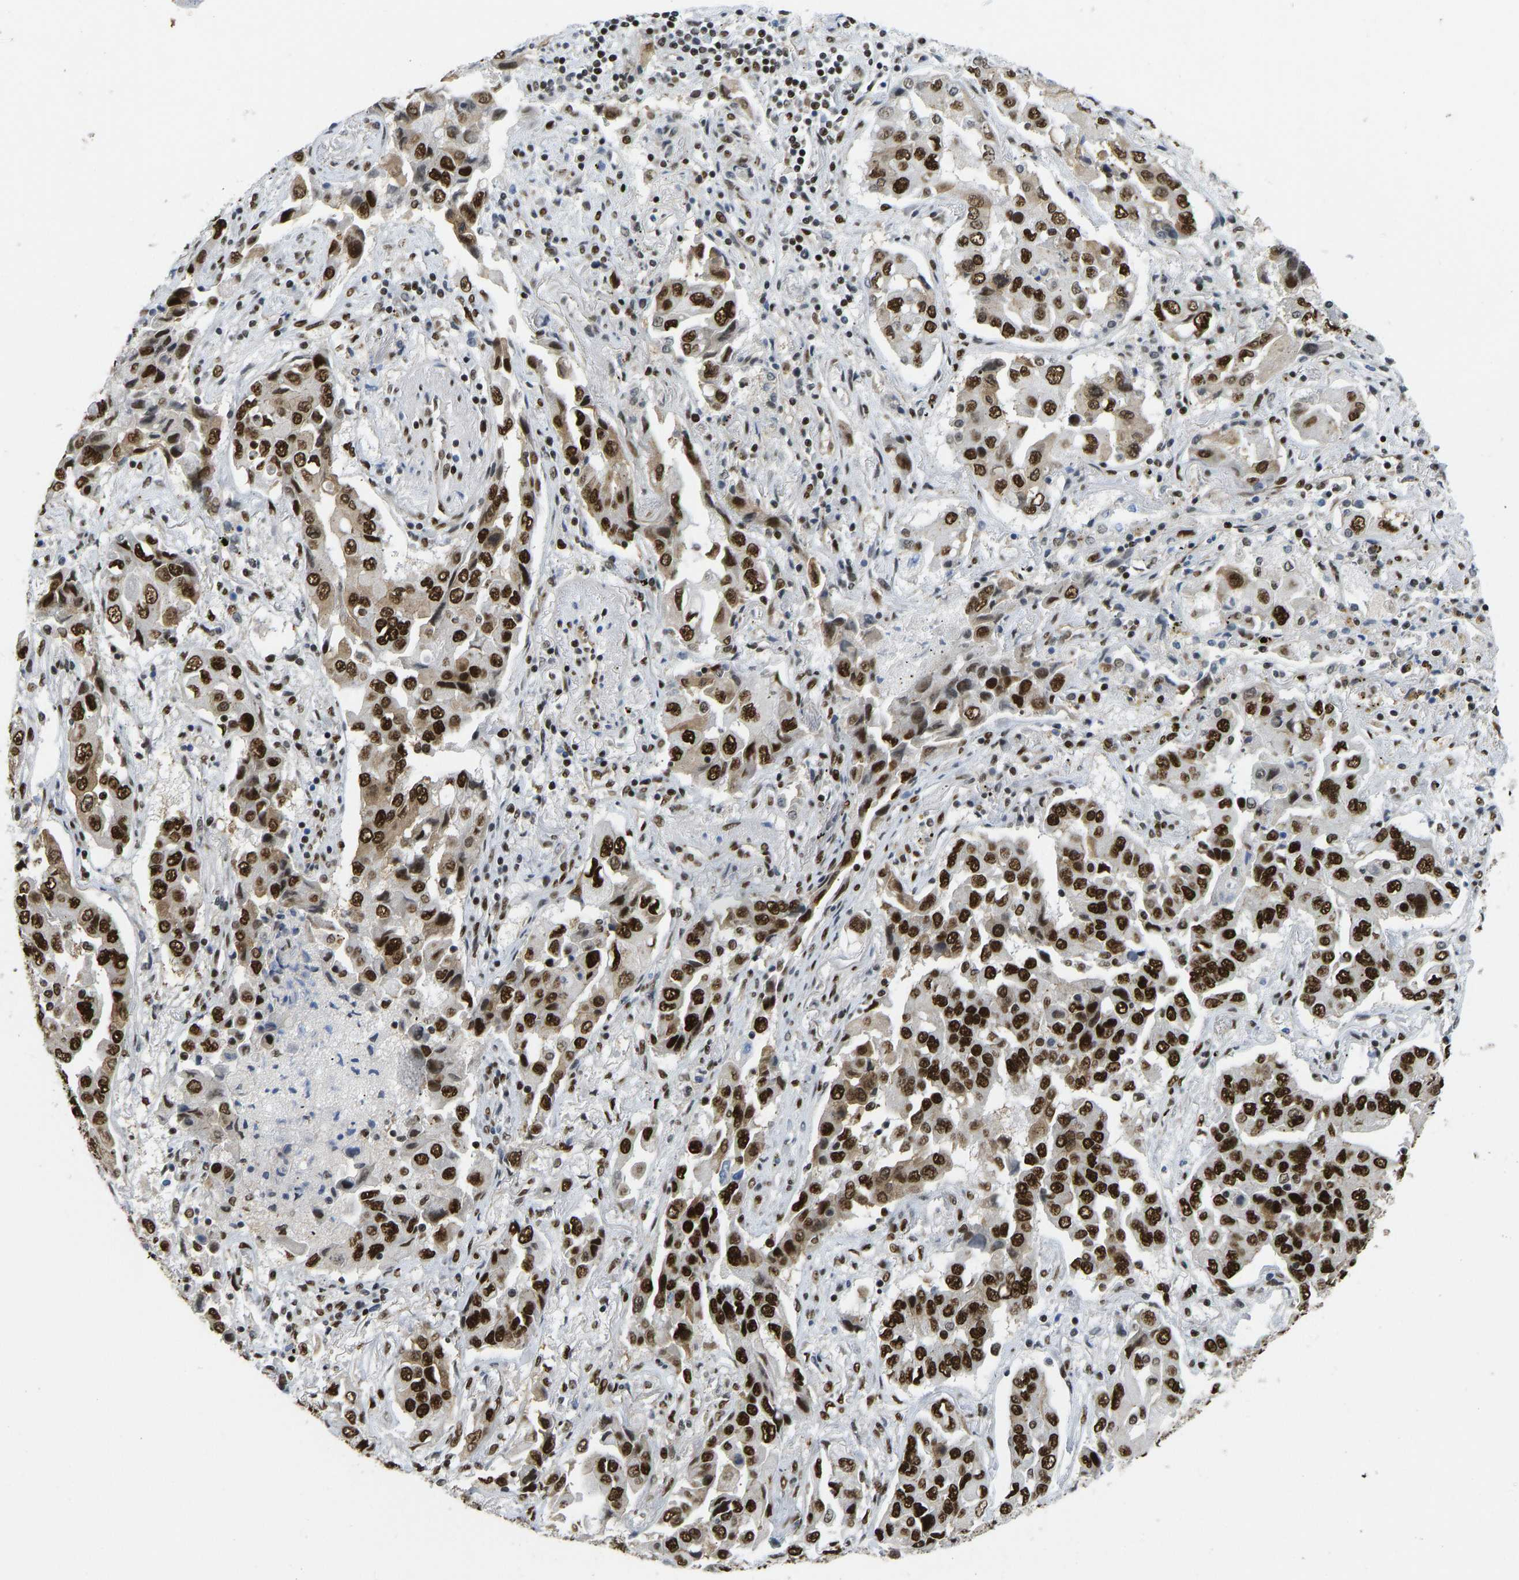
{"staining": {"intensity": "strong", "quantity": ">75%", "location": "nuclear"}, "tissue": "lung cancer", "cell_type": "Tumor cells", "image_type": "cancer", "snomed": [{"axis": "morphology", "description": "Adenocarcinoma, NOS"}, {"axis": "topography", "description": "Lung"}], "caption": "Tumor cells display high levels of strong nuclear expression in about >75% of cells in human lung adenocarcinoma. (IHC, brightfield microscopy, high magnification).", "gene": "FOXK1", "patient": {"sex": "female", "age": 65}}